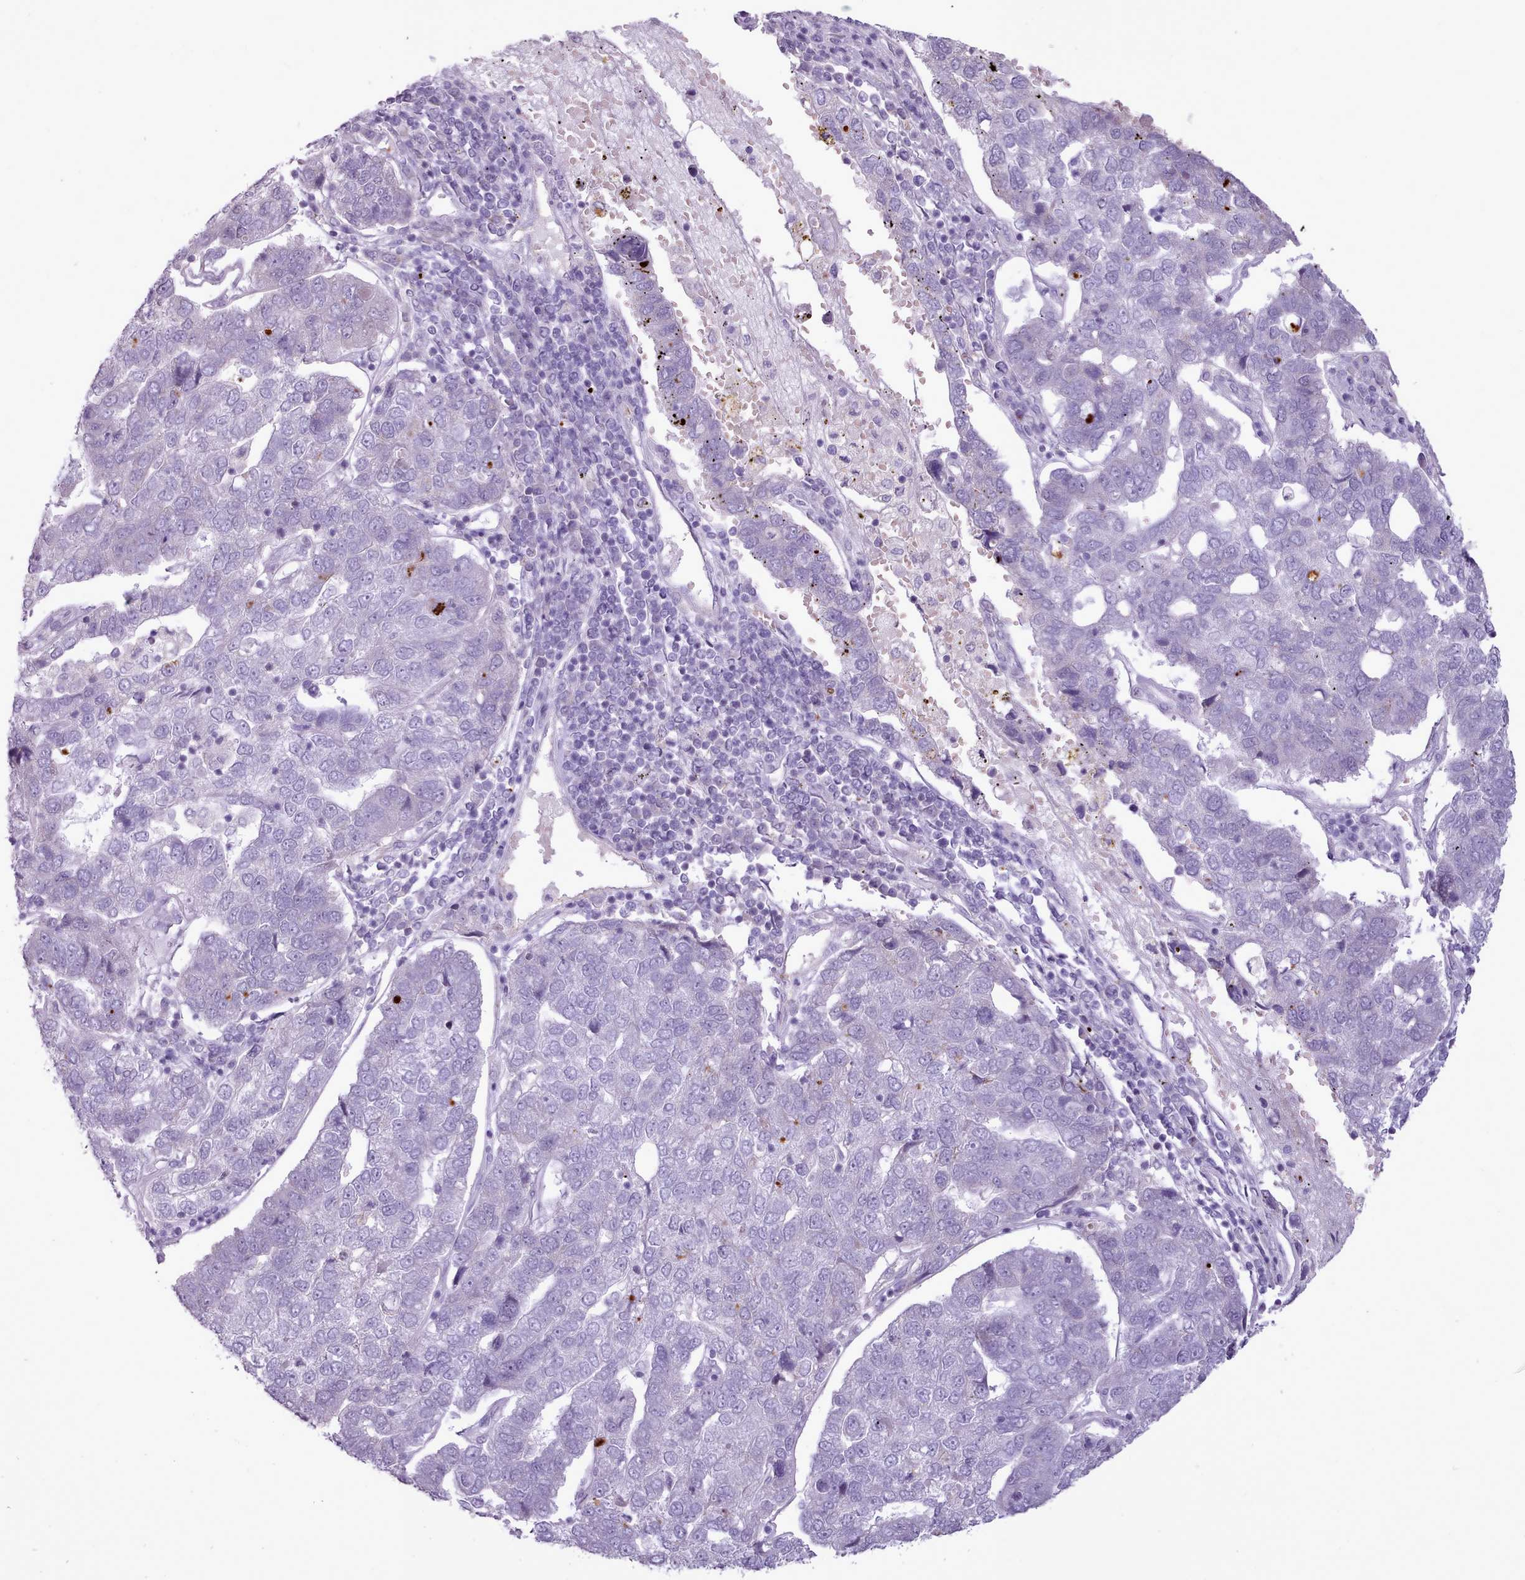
{"staining": {"intensity": "negative", "quantity": "none", "location": "none"}, "tissue": "pancreatic cancer", "cell_type": "Tumor cells", "image_type": "cancer", "snomed": [{"axis": "morphology", "description": "Adenocarcinoma, NOS"}, {"axis": "topography", "description": "Pancreas"}], "caption": "Tumor cells are negative for protein expression in human adenocarcinoma (pancreatic).", "gene": "ATRAID", "patient": {"sex": "female", "age": 61}}